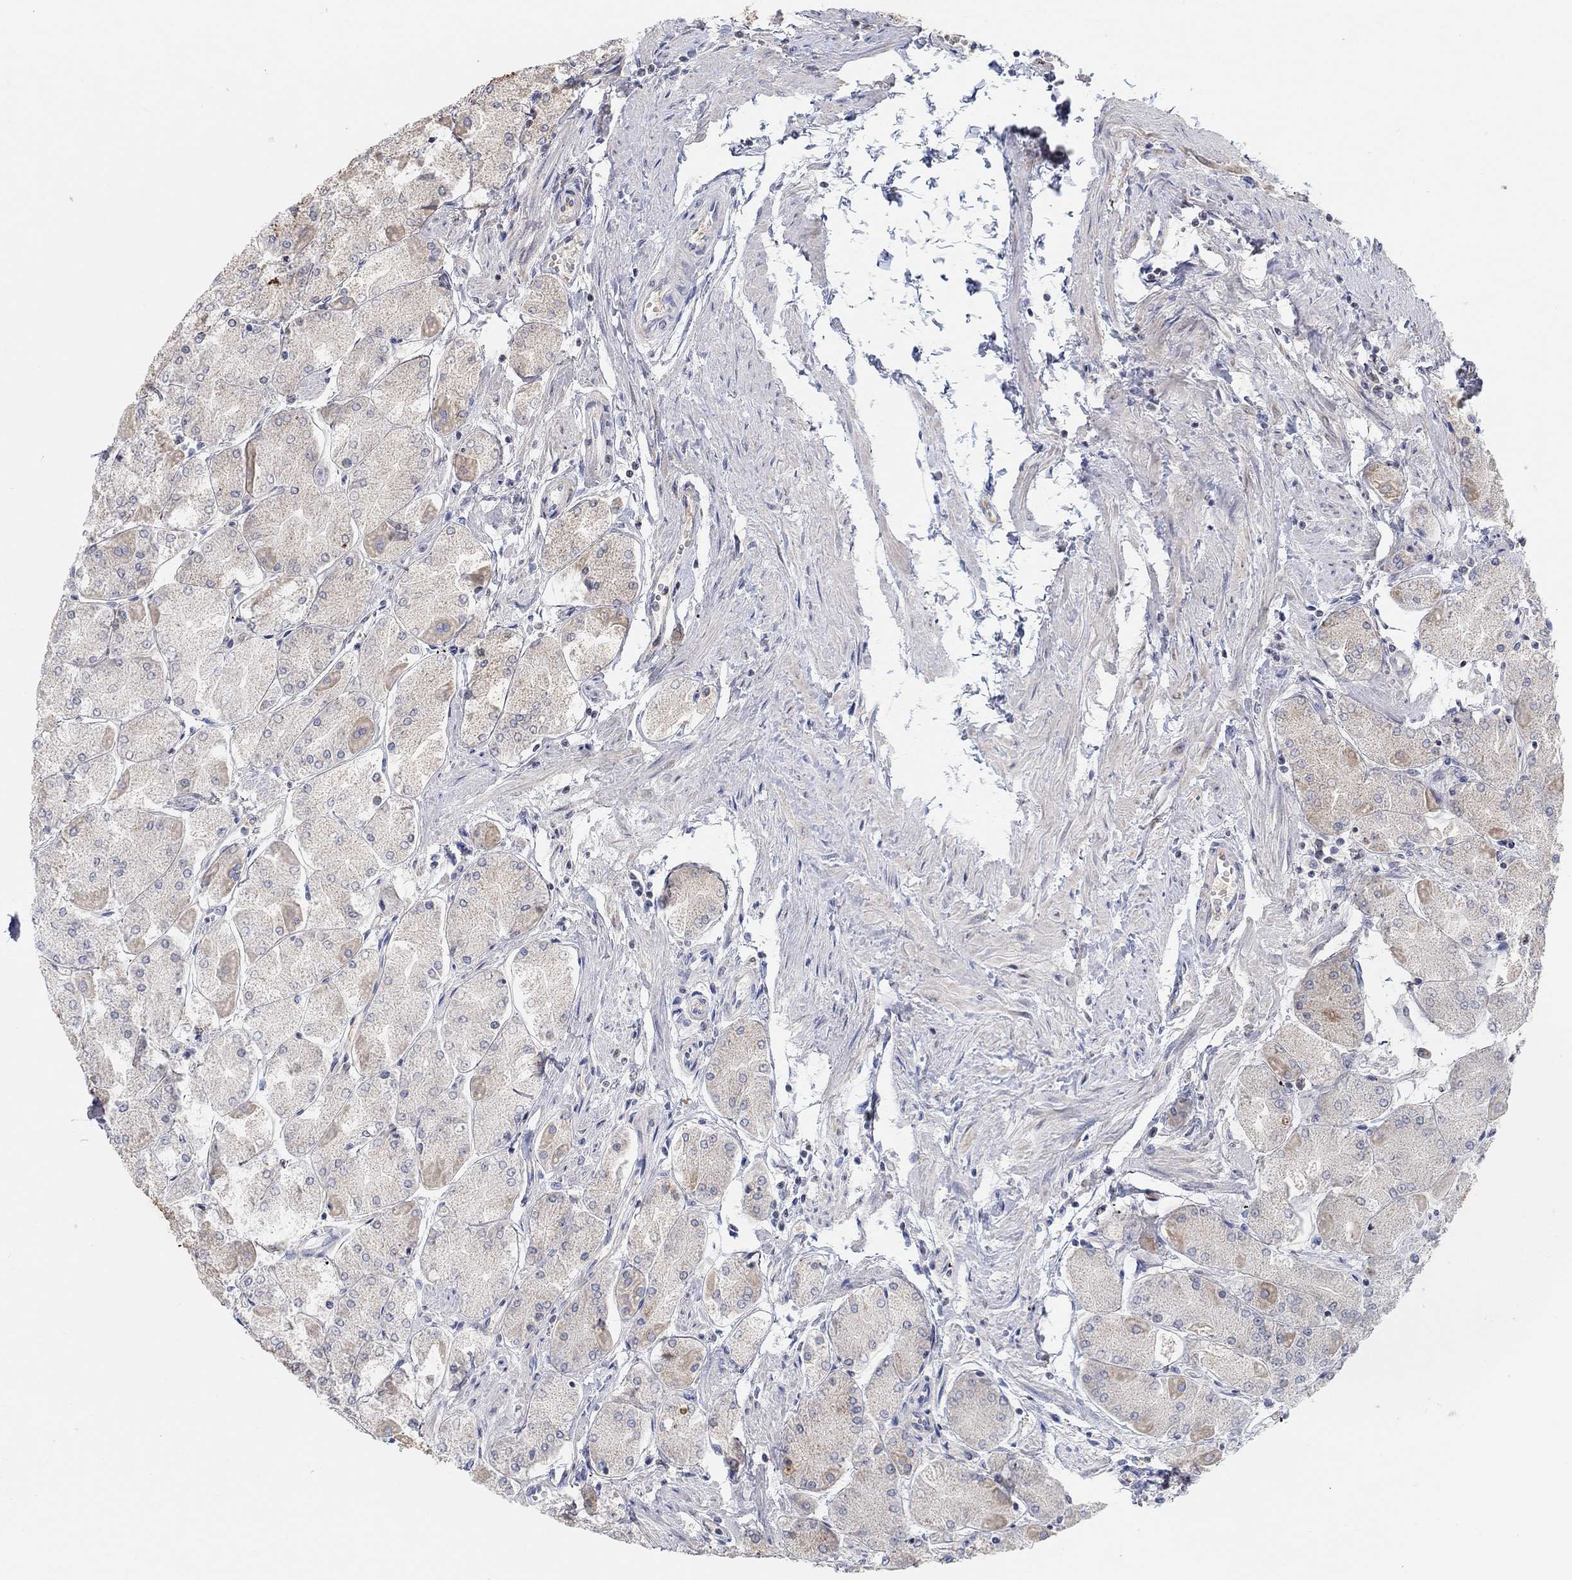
{"staining": {"intensity": "moderate", "quantity": "25%-75%", "location": "cytoplasmic/membranous"}, "tissue": "stomach", "cell_type": "Glandular cells", "image_type": "normal", "snomed": [{"axis": "morphology", "description": "Normal tissue, NOS"}, {"axis": "topography", "description": "Stomach, upper"}], "caption": "A brown stain labels moderate cytoplasmic/membranous staining of a protein in glandular cells of benign stomach.", "gene": "ATP6V1E2", "patient": {"sex": "male", "age": 60}}